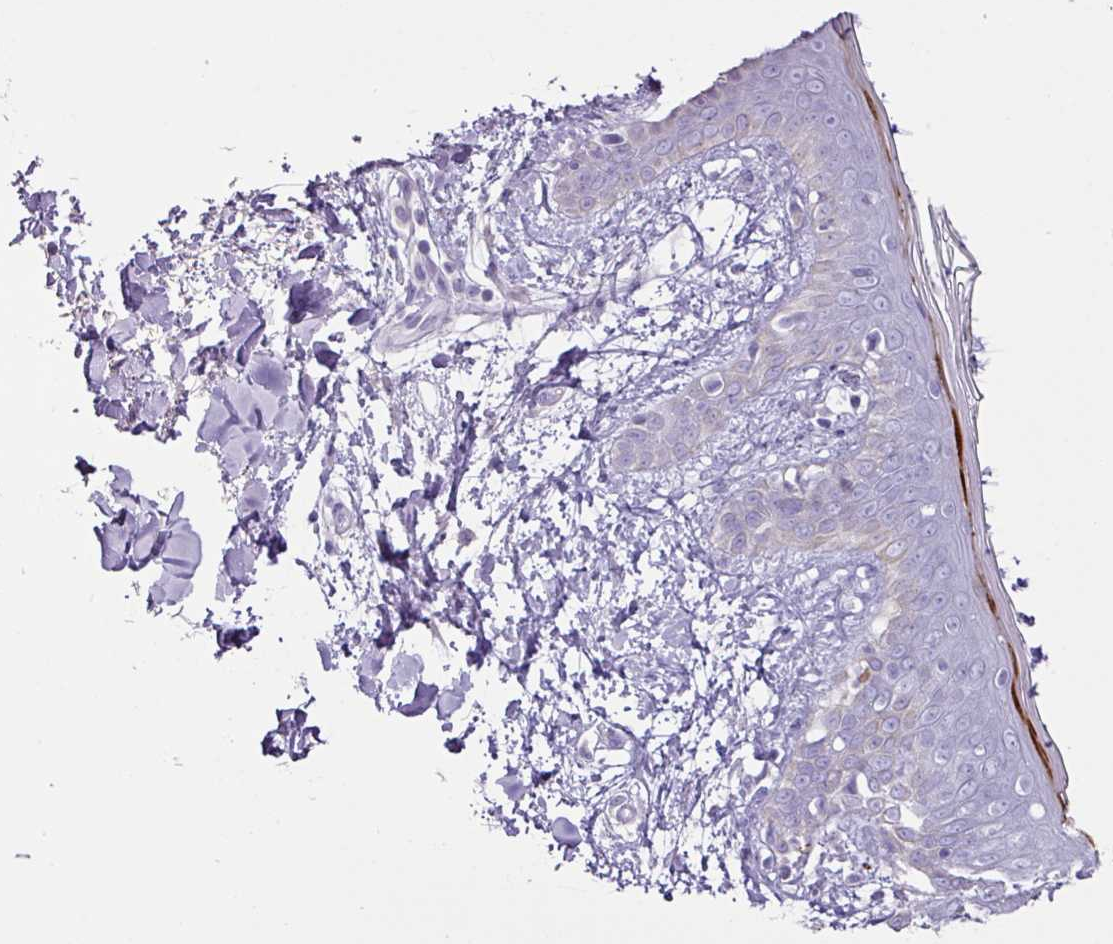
{"staining": {"intensity": "negative", "quantity": "none", "location": "none"}, "tissue": "skin", "cell_type": "Fibroblasts", "image_type": "normal", "snomed": [{"axis": "morphology", "description": "Normal tissue, NOS"}, {"axis": "topography", "description": "Skin"}], "caption": "Immunohistochemistry (IHC) histopathology image of unremarkable skin stained for a protein (brown), which exhibits no positivity in fibroblasts. (Stains: DAB (3,3'-diaminobenzidine) IHC with hematoxylin counter stain, Microscopy: brightfield microscopy at high magnification).", "gene": "TARM1", "patient": {"sex": "female", "age": 34}}